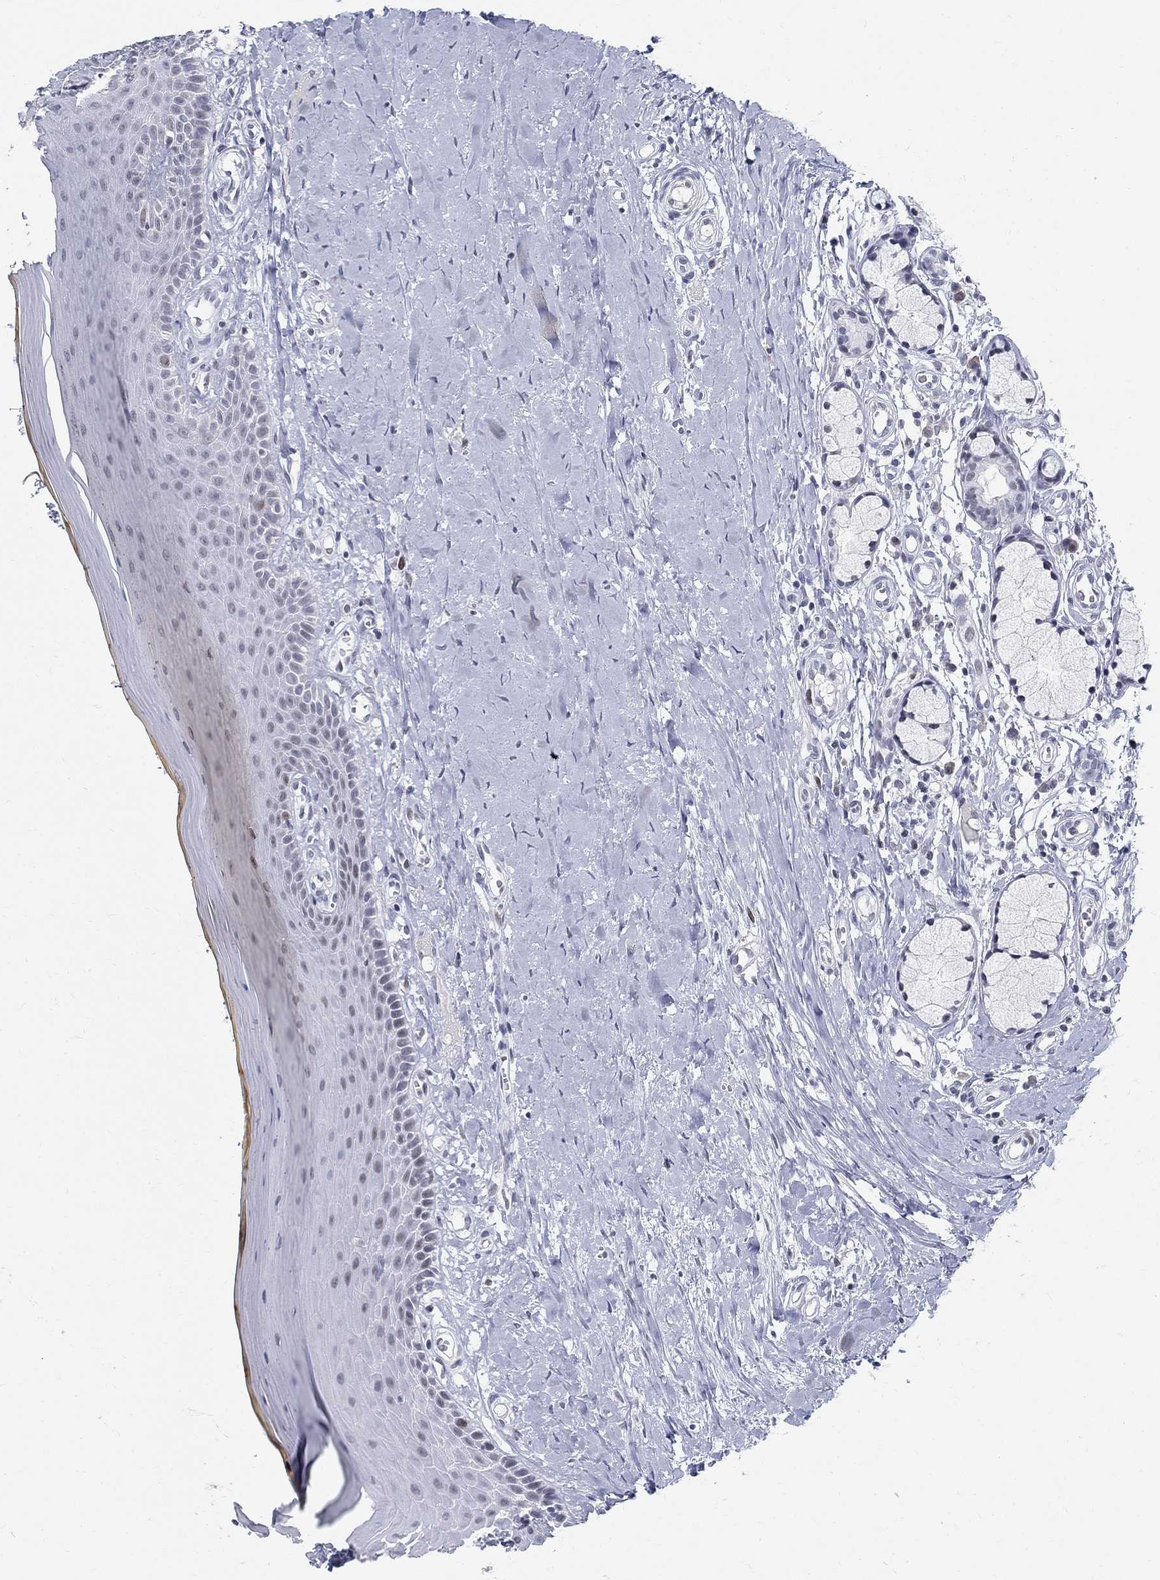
{"staining": {"intensity": "negative", "quantity": "none", "location": "none"}, "tissue": "oral mucosa", "cell_type": "Squamous epithelial cells", "image_type": "normal", "snomed": [{"axis": "morphology", "description": "Normal tissue, NOS"}, {"axis": "topography", "description": "Oral tissue"}], "caption": "Image shows no significant protein staining in squamous epithelial cells of benign oral mucosa. (Immunohistochemistry, brightfield microscopy, high magnification).", "gene": "BHLHE22", "patient": {"sex": "female", "age": 43}}